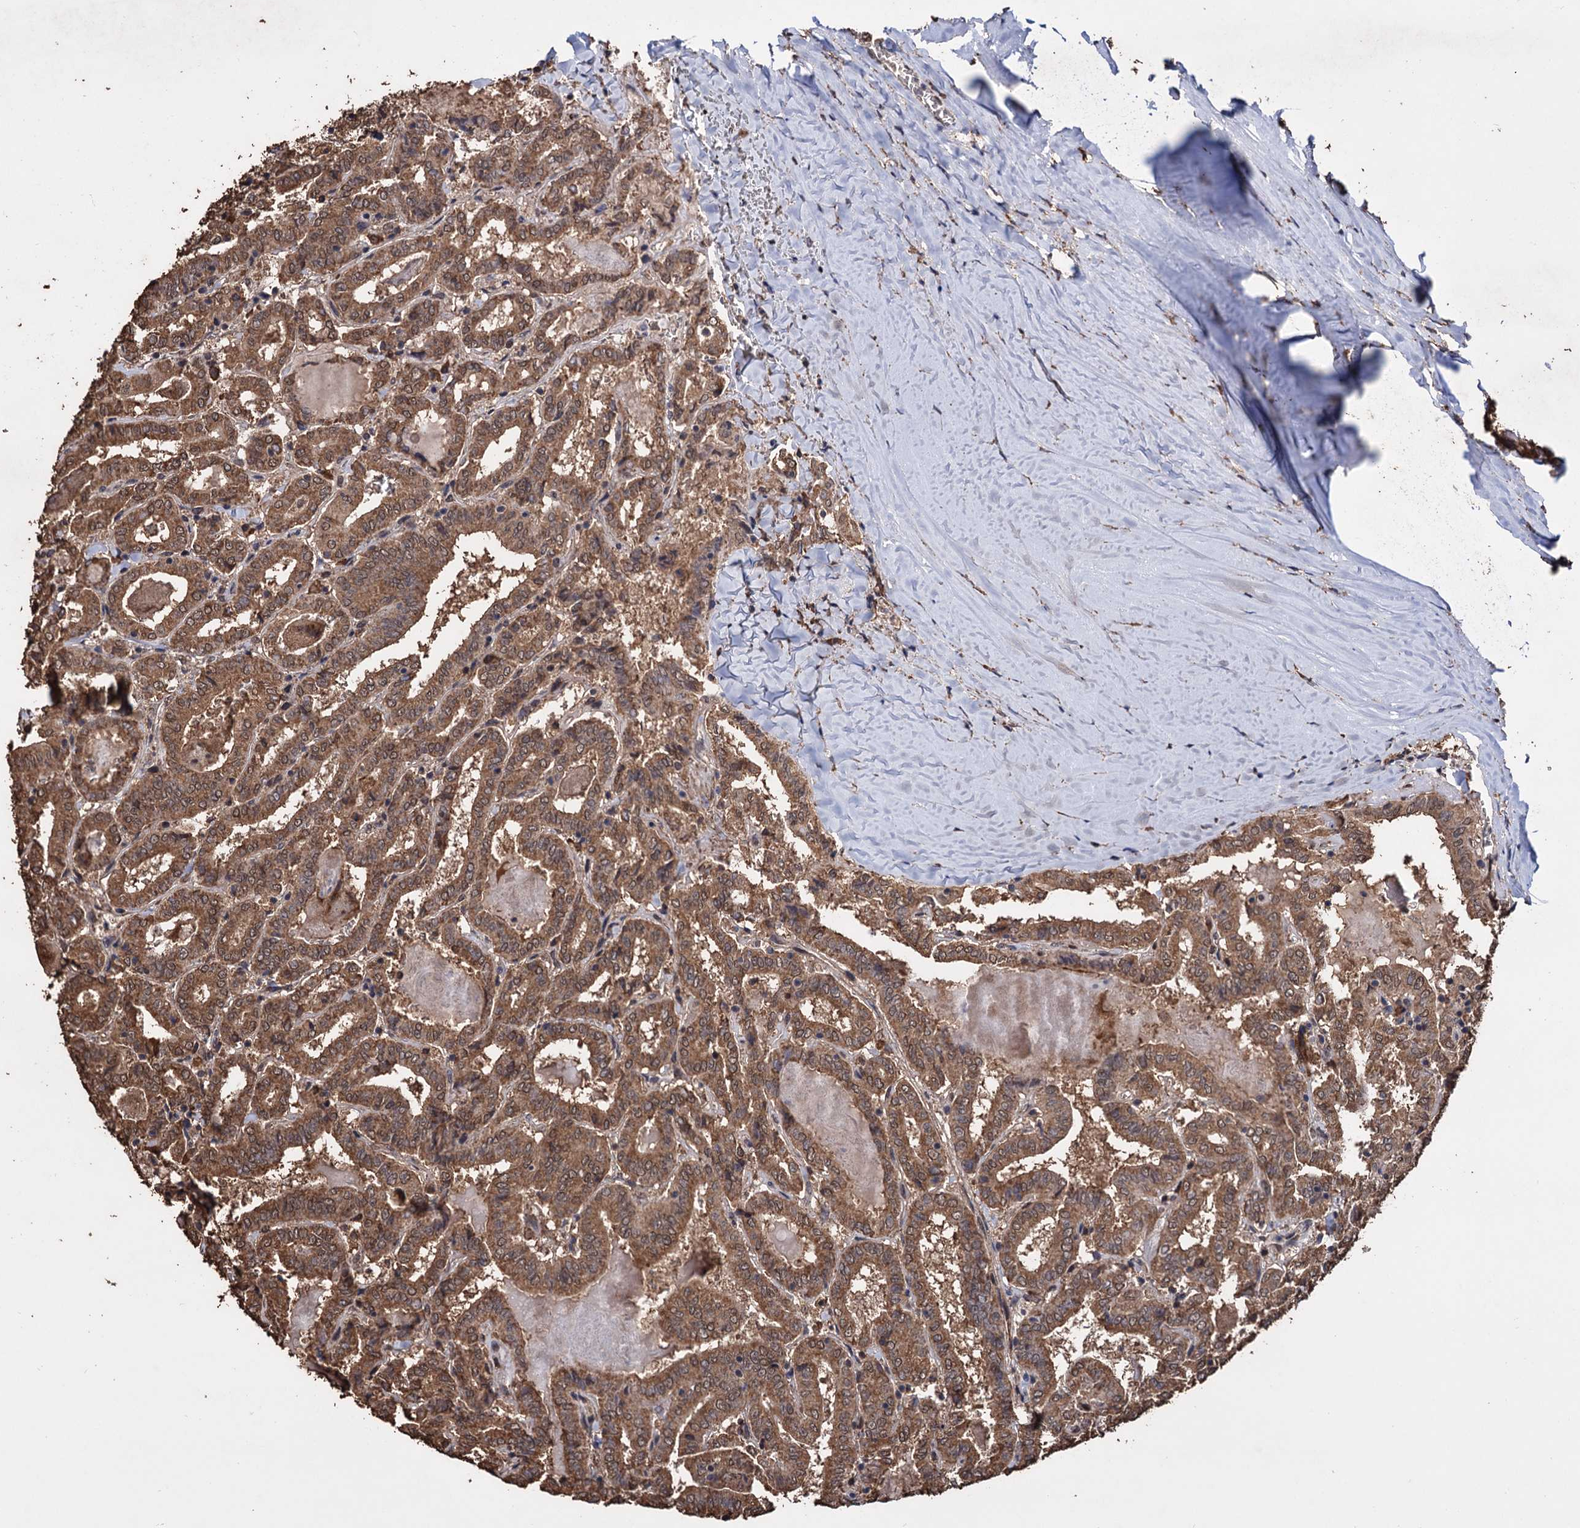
{"staining": {"intensity": "moderate", "quantity": ">75%", "location": "cytoplasmic/membranous,nuclear"}, "tissue": "thyroid cancer", "cell_type": "Tumor cells", "image_type": "cancer", "snomed": [{"axis": "morphology", "description": "Papillary adenocarcinoma, NOS"}, {"axis": "topography", "description": "Thyroid gland"}], "caption": "The histopathology image demonstrates staining of papillary adenocarcinoma (thyroid), revealing moderate cytoplasmic/membranous and nuclear protein staining (brown color) within tumor cells.", "gene": "TBC1D12", "patient": {"sex": "female", "age": 72}}